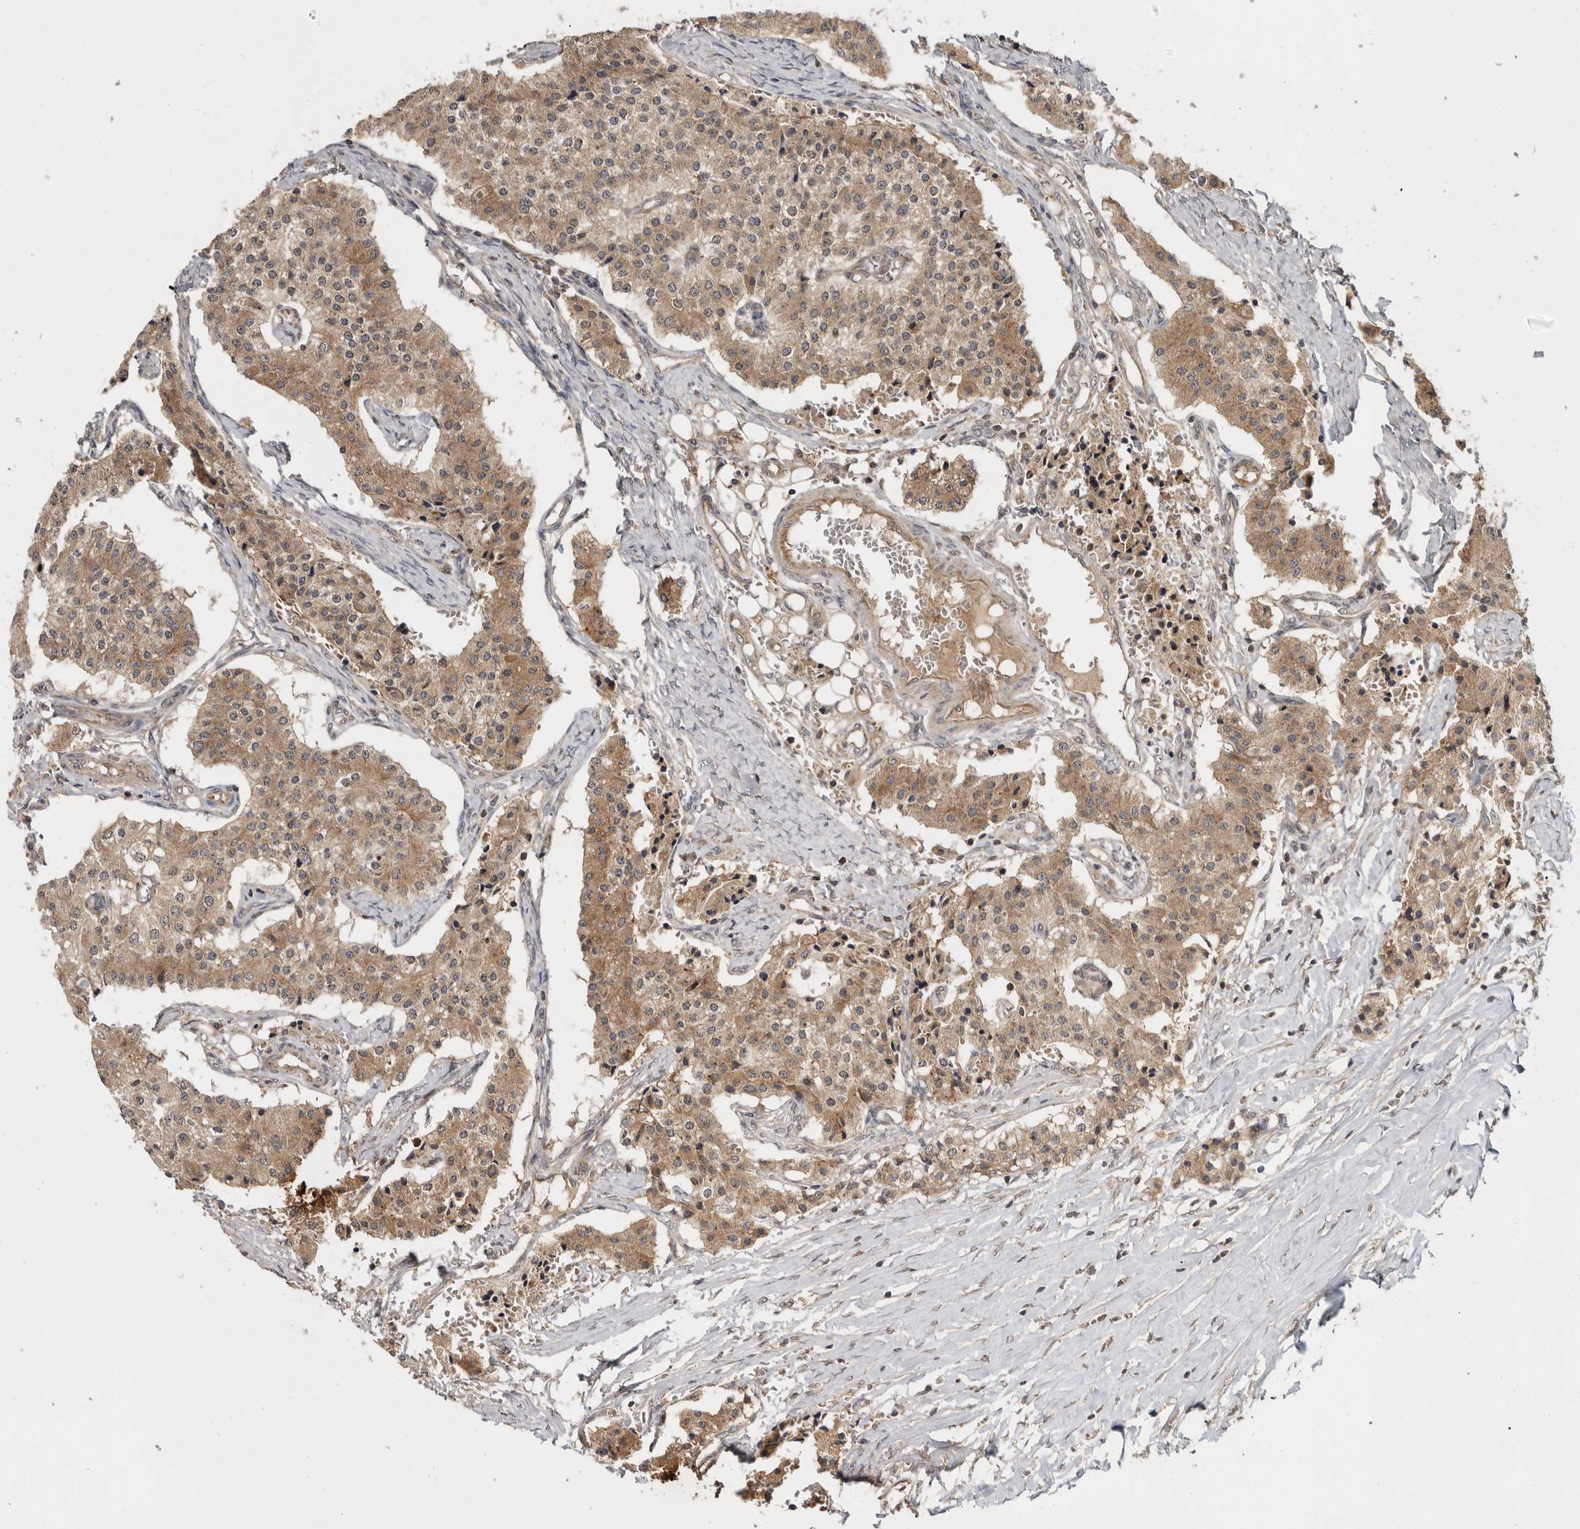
{"staining": {"intensity": "moderate", "quantity": ">75%", "location": "cytoplasmic/membranous"}, "tissue": "carcinoid", "cell_type": "Tumor cells", "image_type": "cancer", "snomed": [{"axis": "morphology", "description": "Carcinoid, malignant, NOS"}, {"axis": "topography", "description": "Colon"}], "caption": "An image of human malignant carcinoid stained for a protein reveals moderate cytoplasmic/membranous brown staining in tumor cells.", "gene": "HMOX2", "patient": {"sex": "female", "age": 52}}